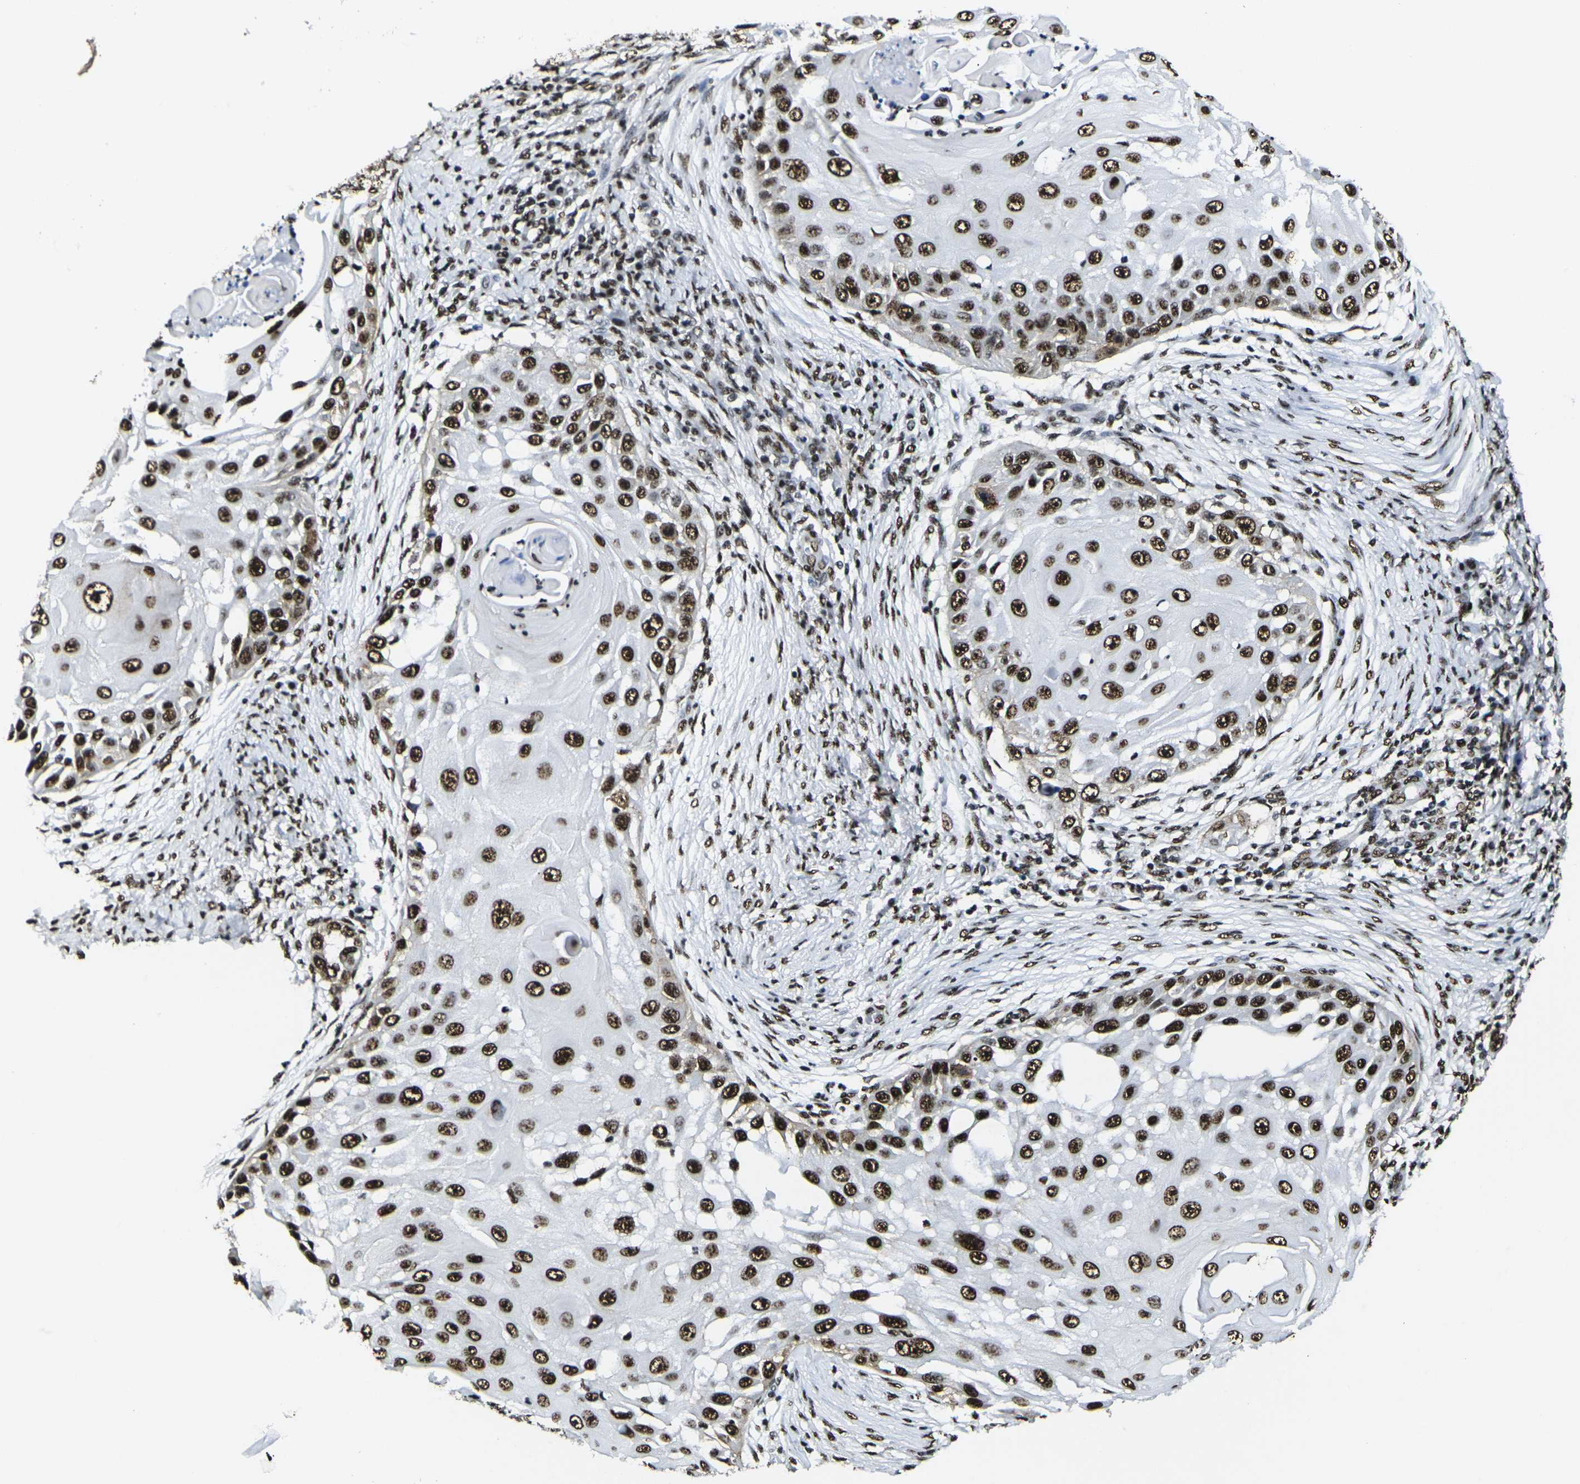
{"staining": {"intensity": "strong", "quantity": ">75%", "location": "nuclear"}, "tissue": "skin cancer", "cell_type": "Tumor cells", "image_type": "cancer", "snomed": [{"axis": "morphology", "description": "Squamous cell carcinoma, NOS"}, {"axis": "topography", "description": "Skin"}], "caption": "Strong nuclear expression for a protein is present in about >75% of tumor cells of skin cancer (squamous cell carcinoma) using IHC.", "gene": "SMARCC1", "patient": {"sex": "female", "age": 44}}